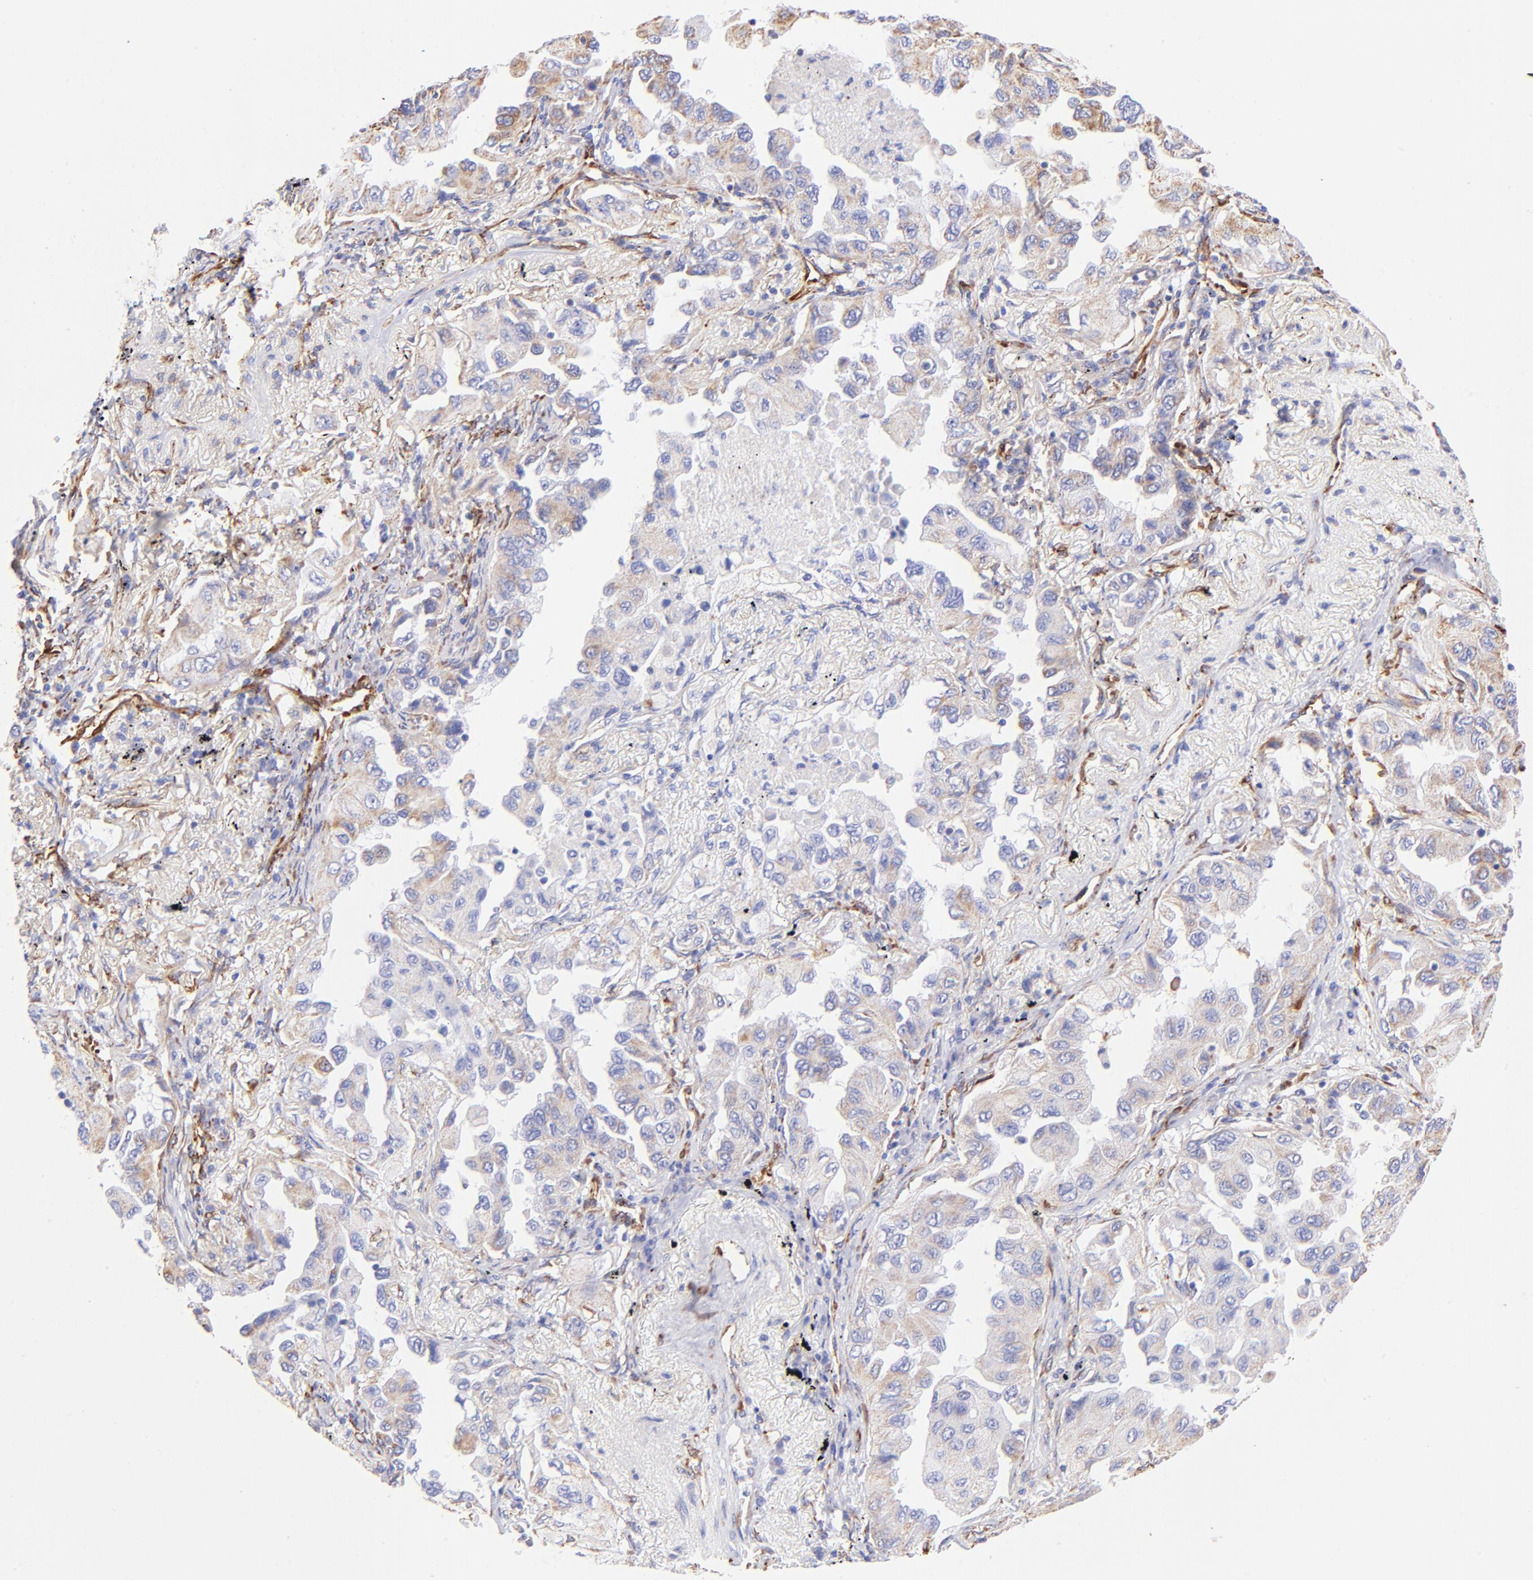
{"staining": {"intensity": "weak", "quantity": ">75%", "location": "cytoplasmic/membranous"}, "tissue": "lung cancer", "cell_type": "Tumor cells", "image_type": "cancer", "snomed": [{"axis": "morphology", "description": "Adenocarcinoma, NOS"}, {"axis": "topography", "description": "Lung"}], "caption": "Immunohistochemical staining of lung cancer exhibits low levels of weak cytoplasmic/membranous staining in approximately >75% of tumor cells.", "gene": "SPARC", "patient": {"sex": "female", "age": 65}}